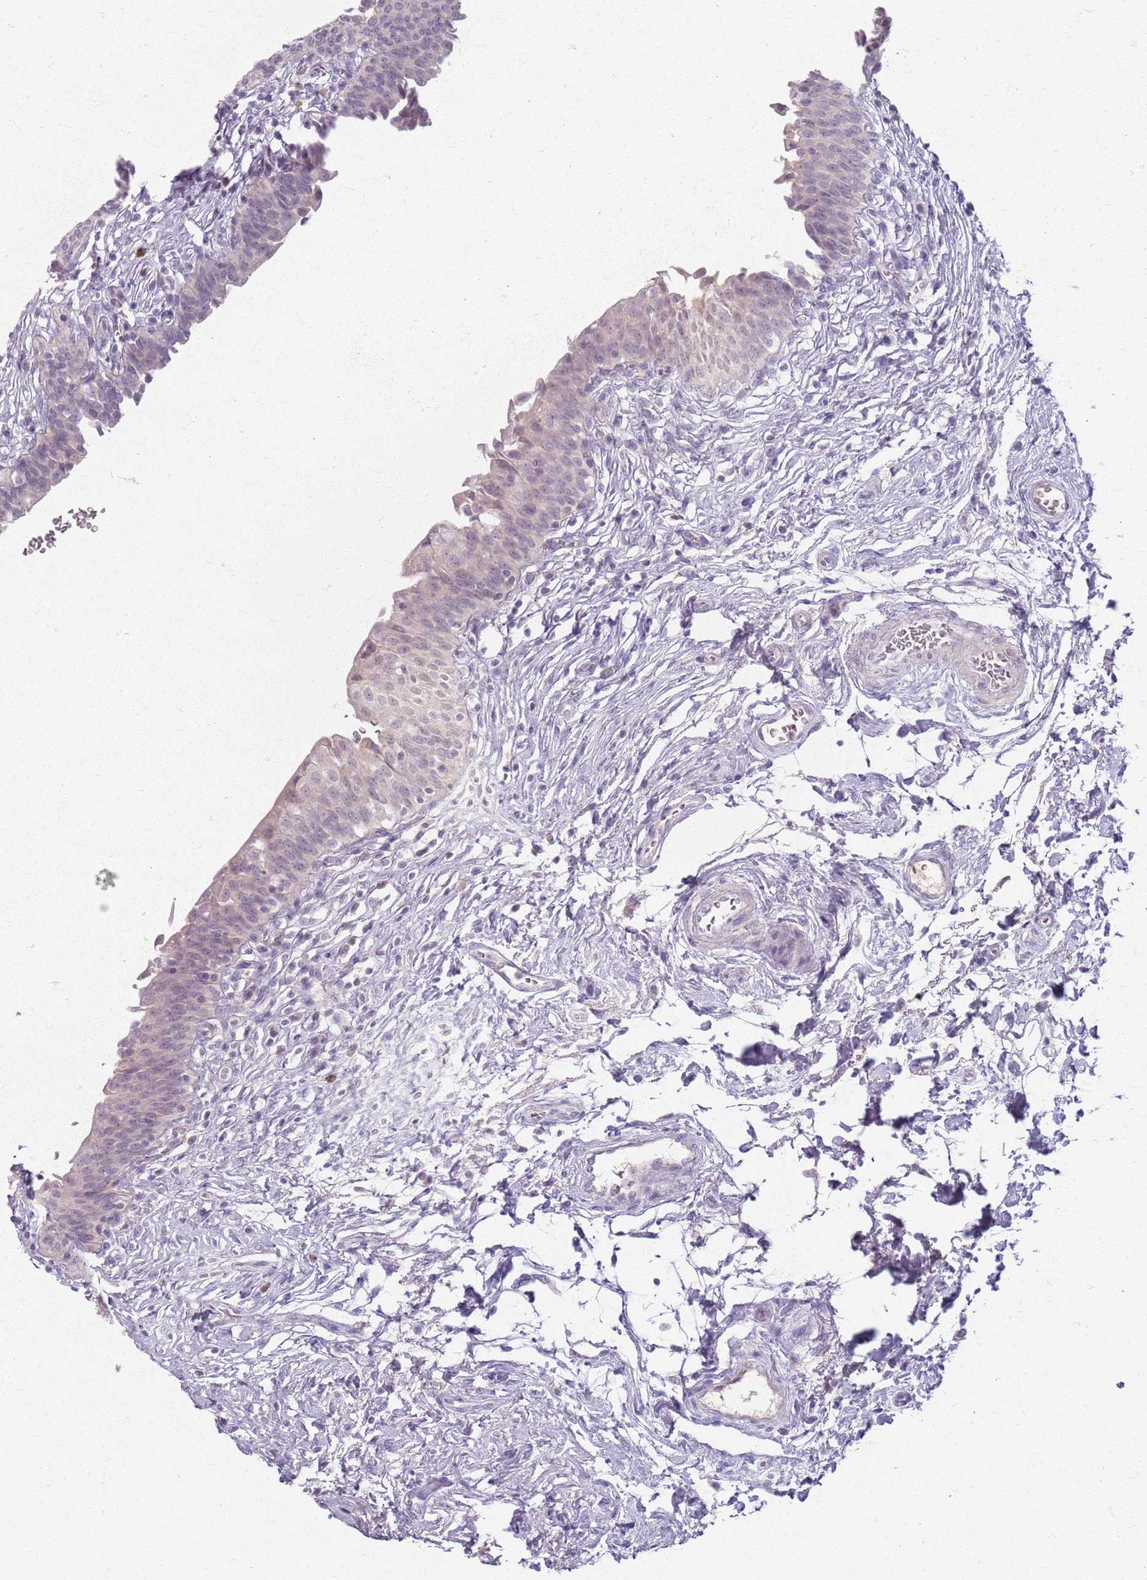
{"staining": {"intensity": "weak", "quantity": "25%-75%", "location": "nuclear"}, "tissue": "urinary bladder", "cell_type": "Urothelial cells", "image_type": "normal", "snomed": [{"axis": "morphology", "description": "Normal tissue, NOS"}, {"axis": "topography", "description": "Urinary bladder"}], "caption": "Protein staining reveals weak nuclear expression in approximately 25%-75% of urothelial cells in benign urinary bladder.", "gene": "CRIPT", "patient": {"sex": "male", "age": 83}}